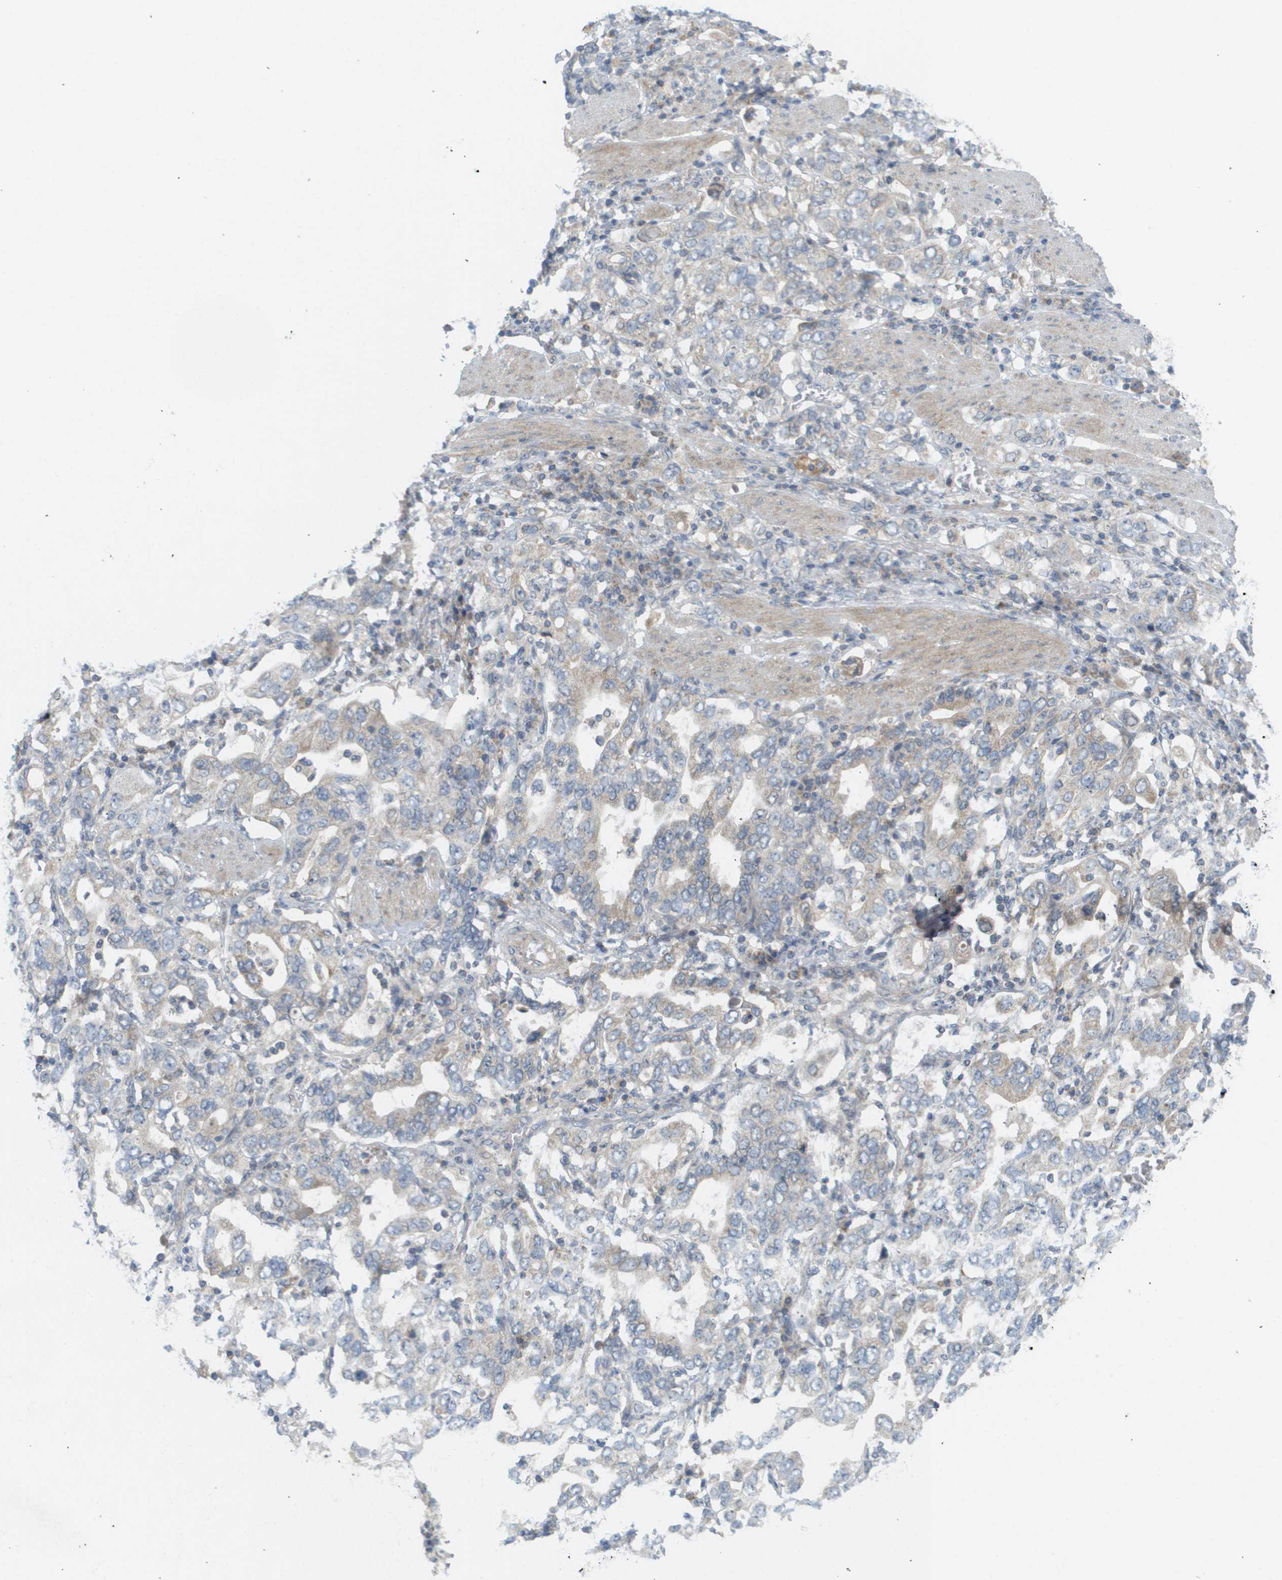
{"staining": {"intensity": "weak", "quantity": "<25%", "location": "cytoplasmic/membranous"}, "tissue": "stomach cancer", "cell_type": "Tumor cells", "image_type": "cancer", "snomed": [{"axis": "morphology", "description": "Adenocarcinoma, NOS"}, {"axis": "topography", "description": "Stomach, upper"}], "caption": "DAB immunohistochemical staining of stomach cancer shows no significant staining in tumor cells.", "gene": "PROC", "patient": {"sex": "male", "age": 62}}